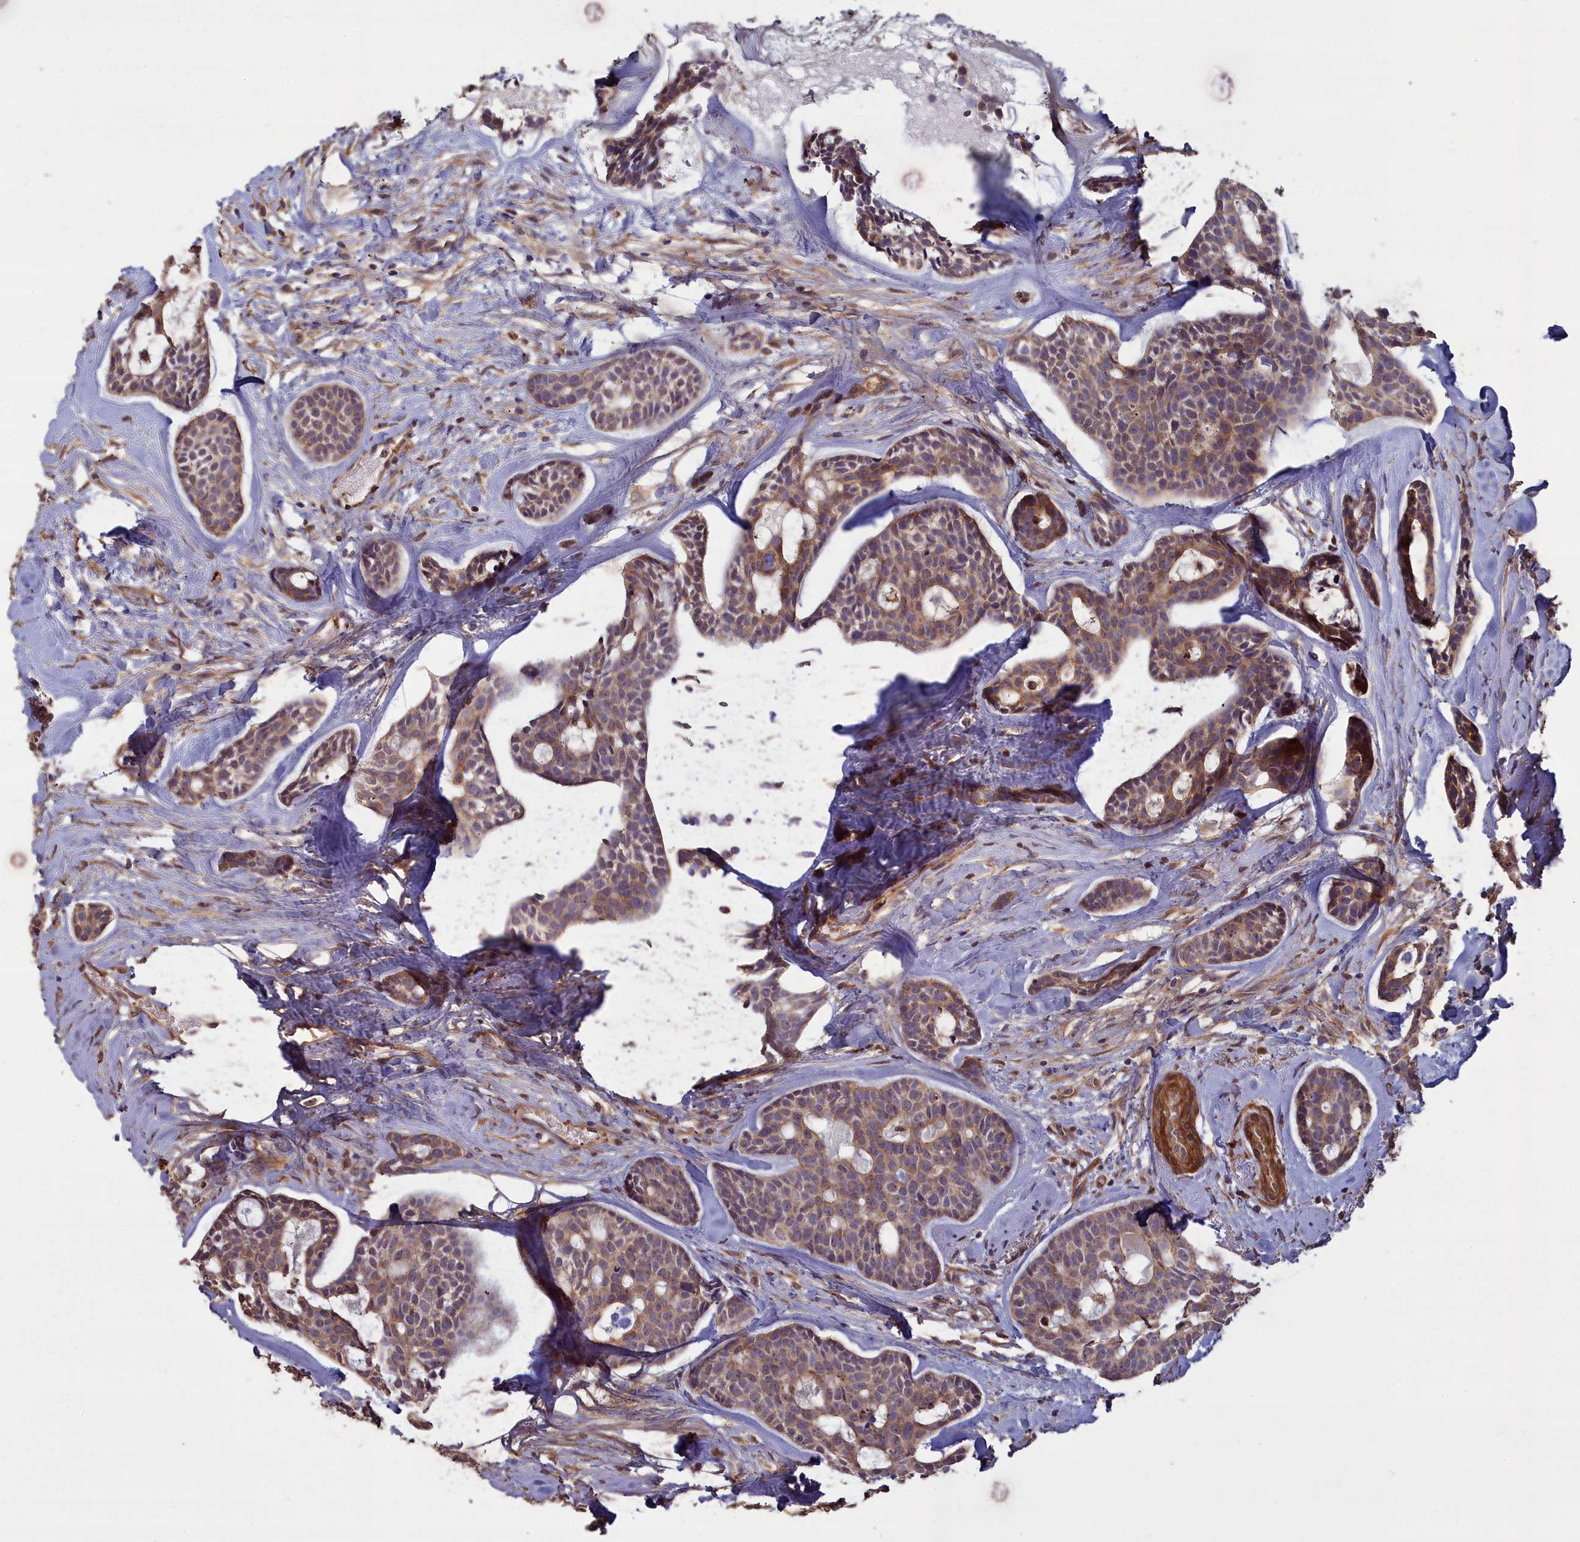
{"staining": {"intensity": "moderate", "quantity": "25%-75%", "location": "cytoplasmic/membranous"}, "tissue": "head and neck cancer", "cell_type": "Tumor cells", "image_type": "cancer", "snomed": [{"axis": "morphology", "description": "Normal tissue, NOS"}, {"axis": "morphology", "description": "Adenocarcinoma, NOS"}, {"axis": "topography", "description": "Subcutis"}, {"axis": "topography", "description": "Nasopharynx"}, {"axis": "topography", "description": "Head-Neck"}], "caption": "Tumor cells display moderate cytoplasmic/membranous expression in about 25%-75% of cells in head and neck adenocarcinoma.", "gene": "ATP6V0A2", "patient": {"sex": "female", "age": 73}}